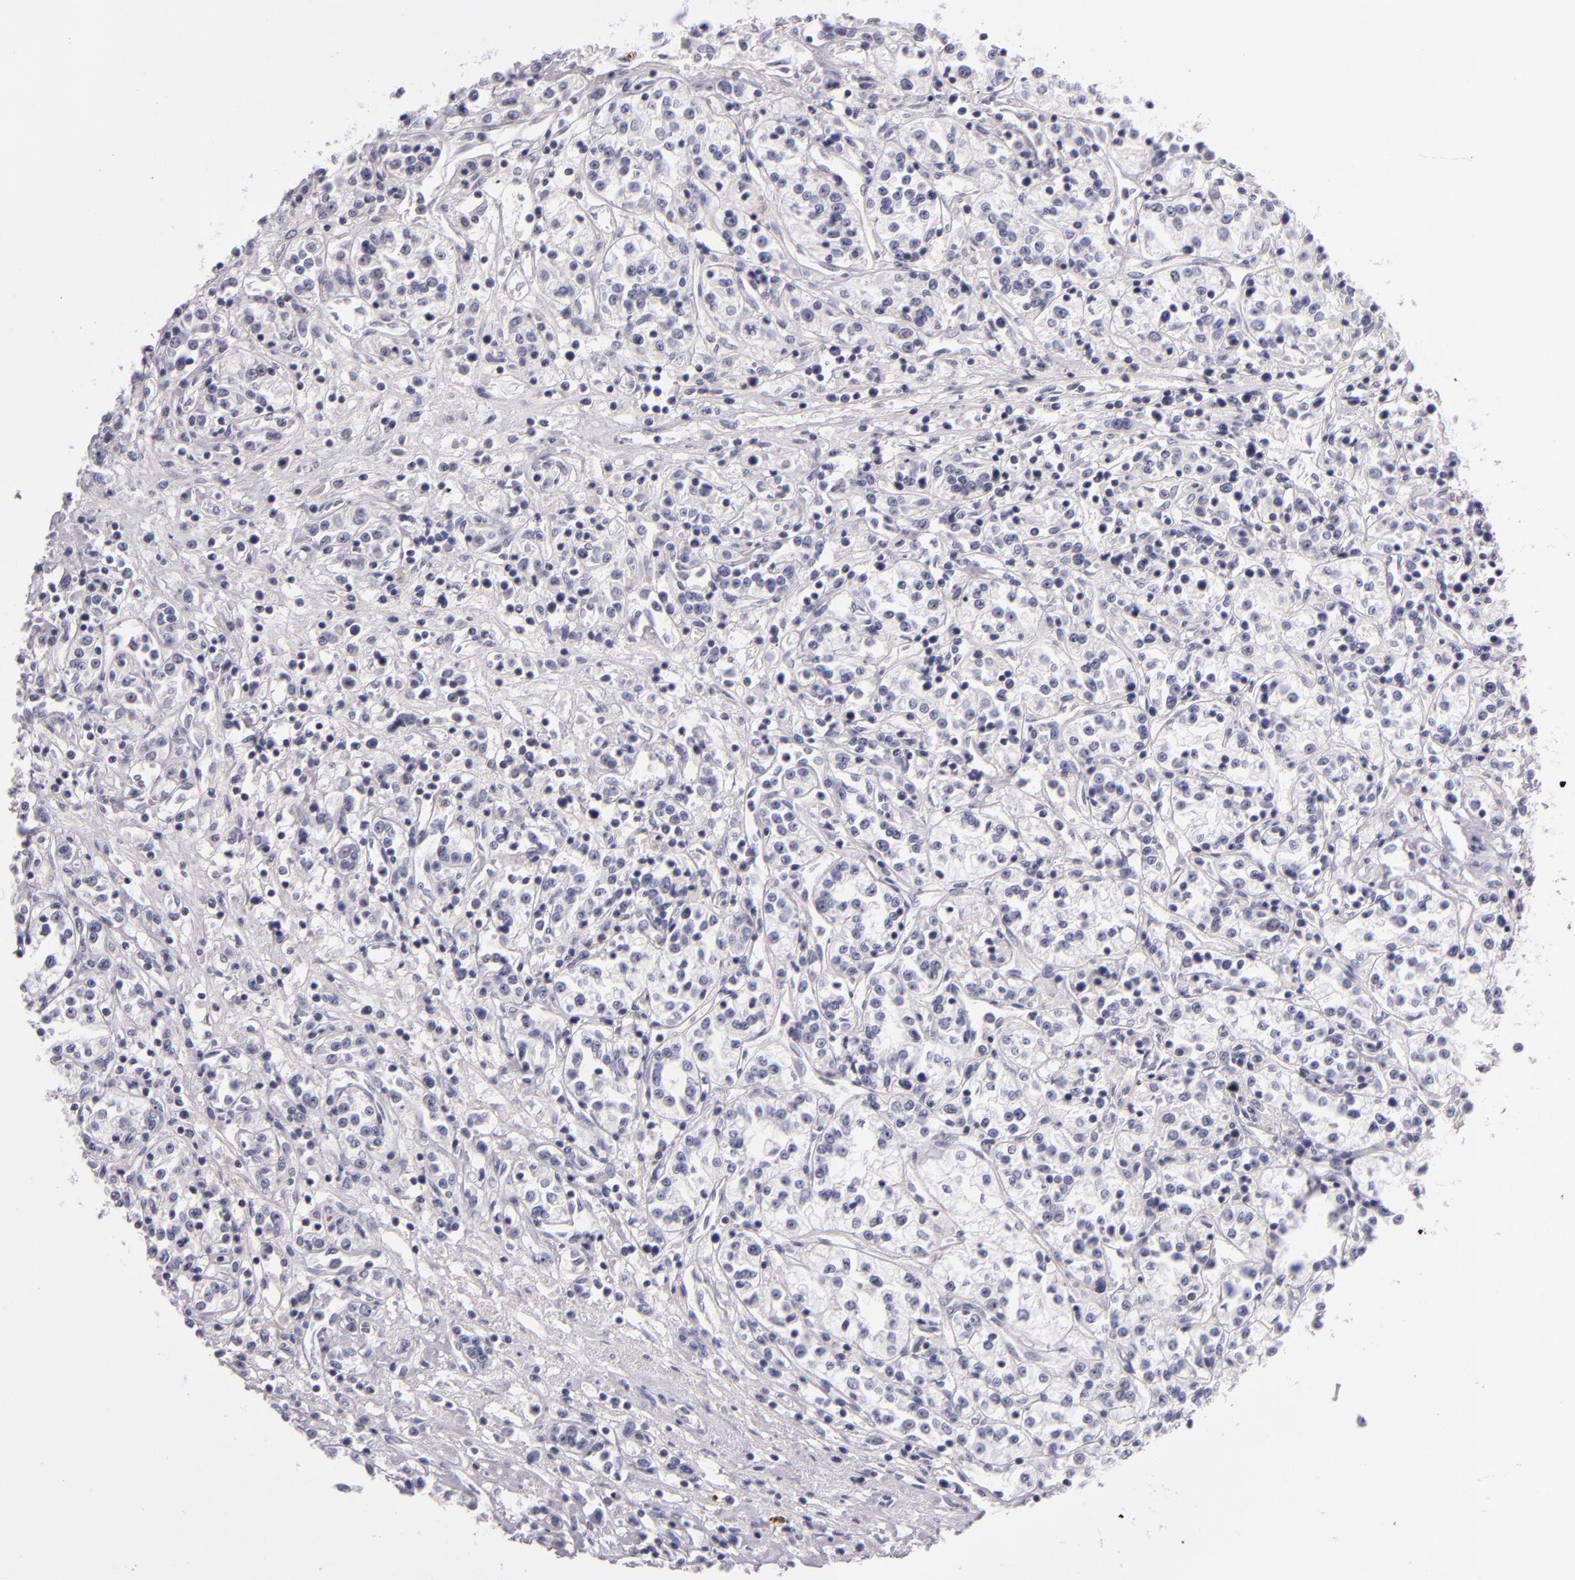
{"staining": {"intensity": "negative", "quantity": "none", "location": "none"}, "tissue": "renal cancer", "cell_type": "Tumor cells", "image_type": "cancer", "snomed": [{"axis": "morphology", "description": "Adenocarcinoma, NOS"}, {"axis": "topography", "description": "Kidney"}], "caption": "Tumor cells show no significant staining in renal adenocarcinoma.", "gene": "CD48", "patient": {"sex": "female", "age": 76}}